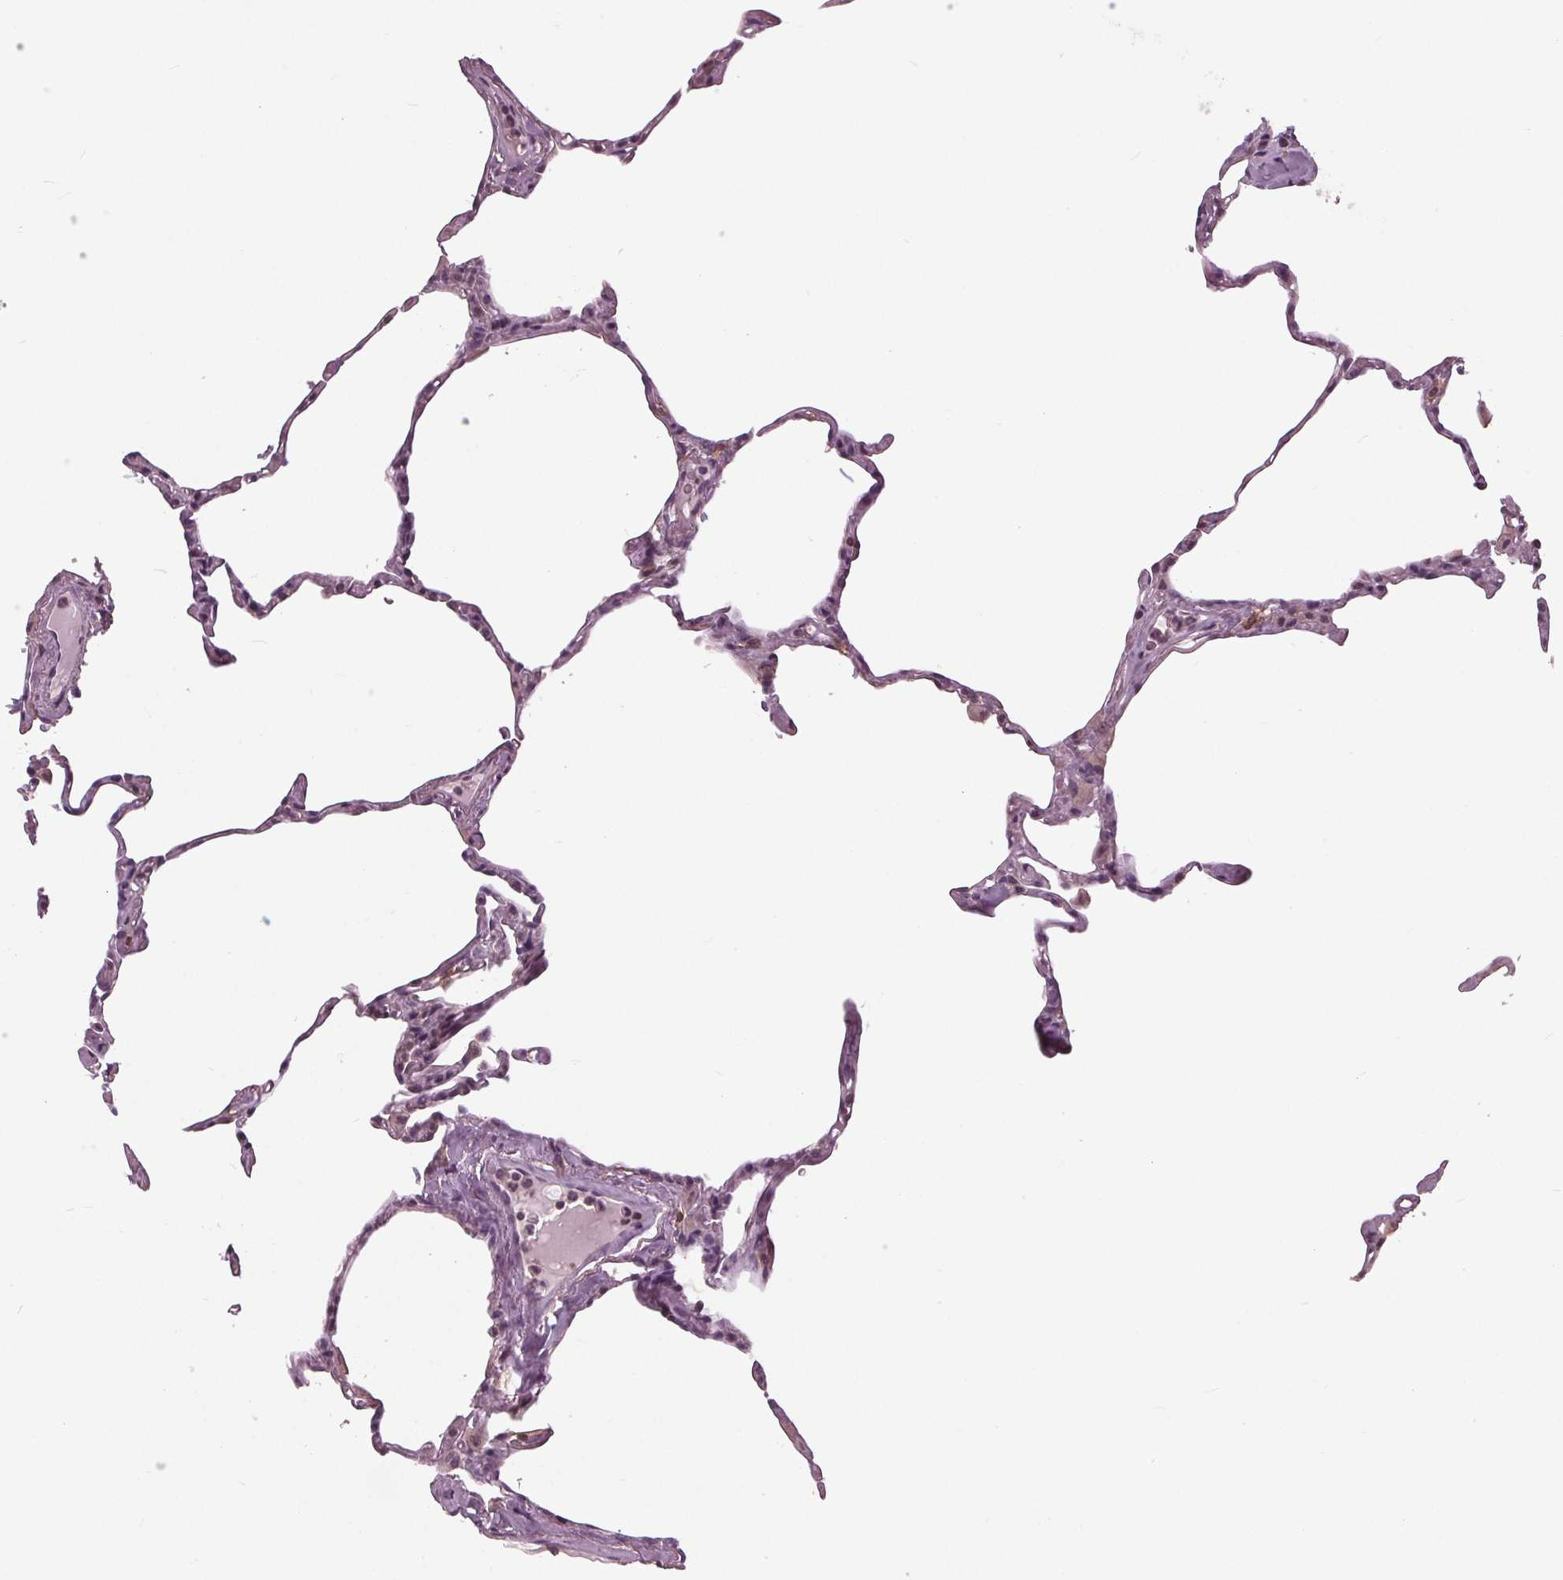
{"staining": {"intensity": "weak", "quantity": "<25%", "location": "nuclear"}, "tissue": "lung", "cell_type": "Alveolar cells", "image_type": "normal", "snomed": [{"axis": "morphology", "description": "Normal tissue, NOS"}, {"axis": "topography", "description": "Lung"}], "caption": "Lung was stained to show a protein in brown. There is no significant positivity in alveolar cells. The staining is performed using DAB brown chromogen with nuclei counter-stained in using hematoxylin.", "gene": "SIGLEC6", "patient": {"sex": "male", "age": 65}}